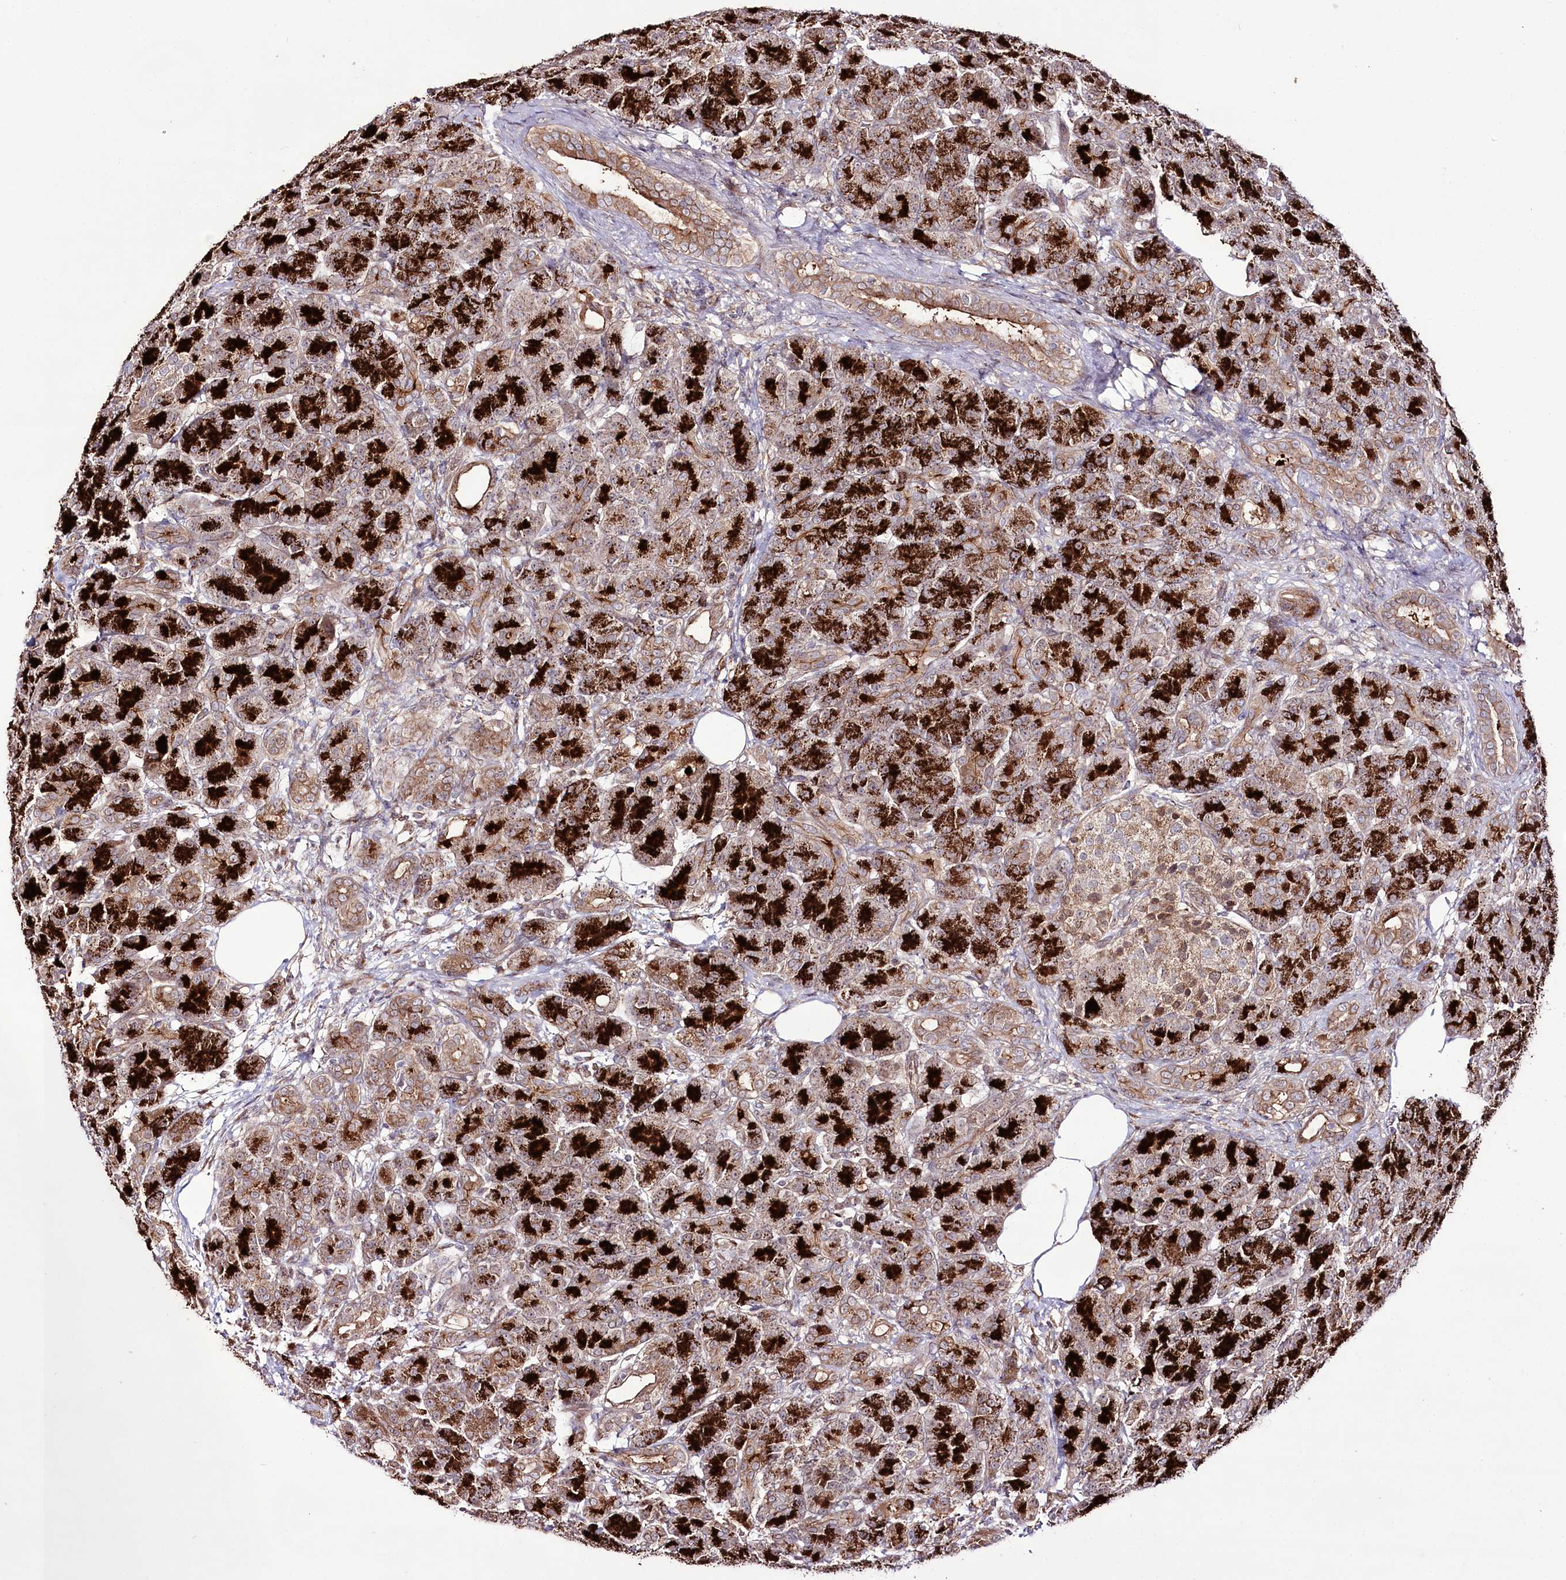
{"staining": {"intensity": "strong", "quantity": ">75%", "location": "cytoplasmic/membranous"}, "tissue": "pancreas", "cell_type": "Exocrine glandular cells", "image_type": "normal", "snomed": [{"axis": "morphology", "description": "Normal tissue, NOS"}, {"axis": "topography", "description": "Pancreas"}], "caption": "Protein expression analysis of normal pancreas reveals strong cytoplasmic/membranous positivity in approximately >75% of exocrine glandular cells.", "gene": "REXO2", "patient": {"sex": "male", "age": 63}}